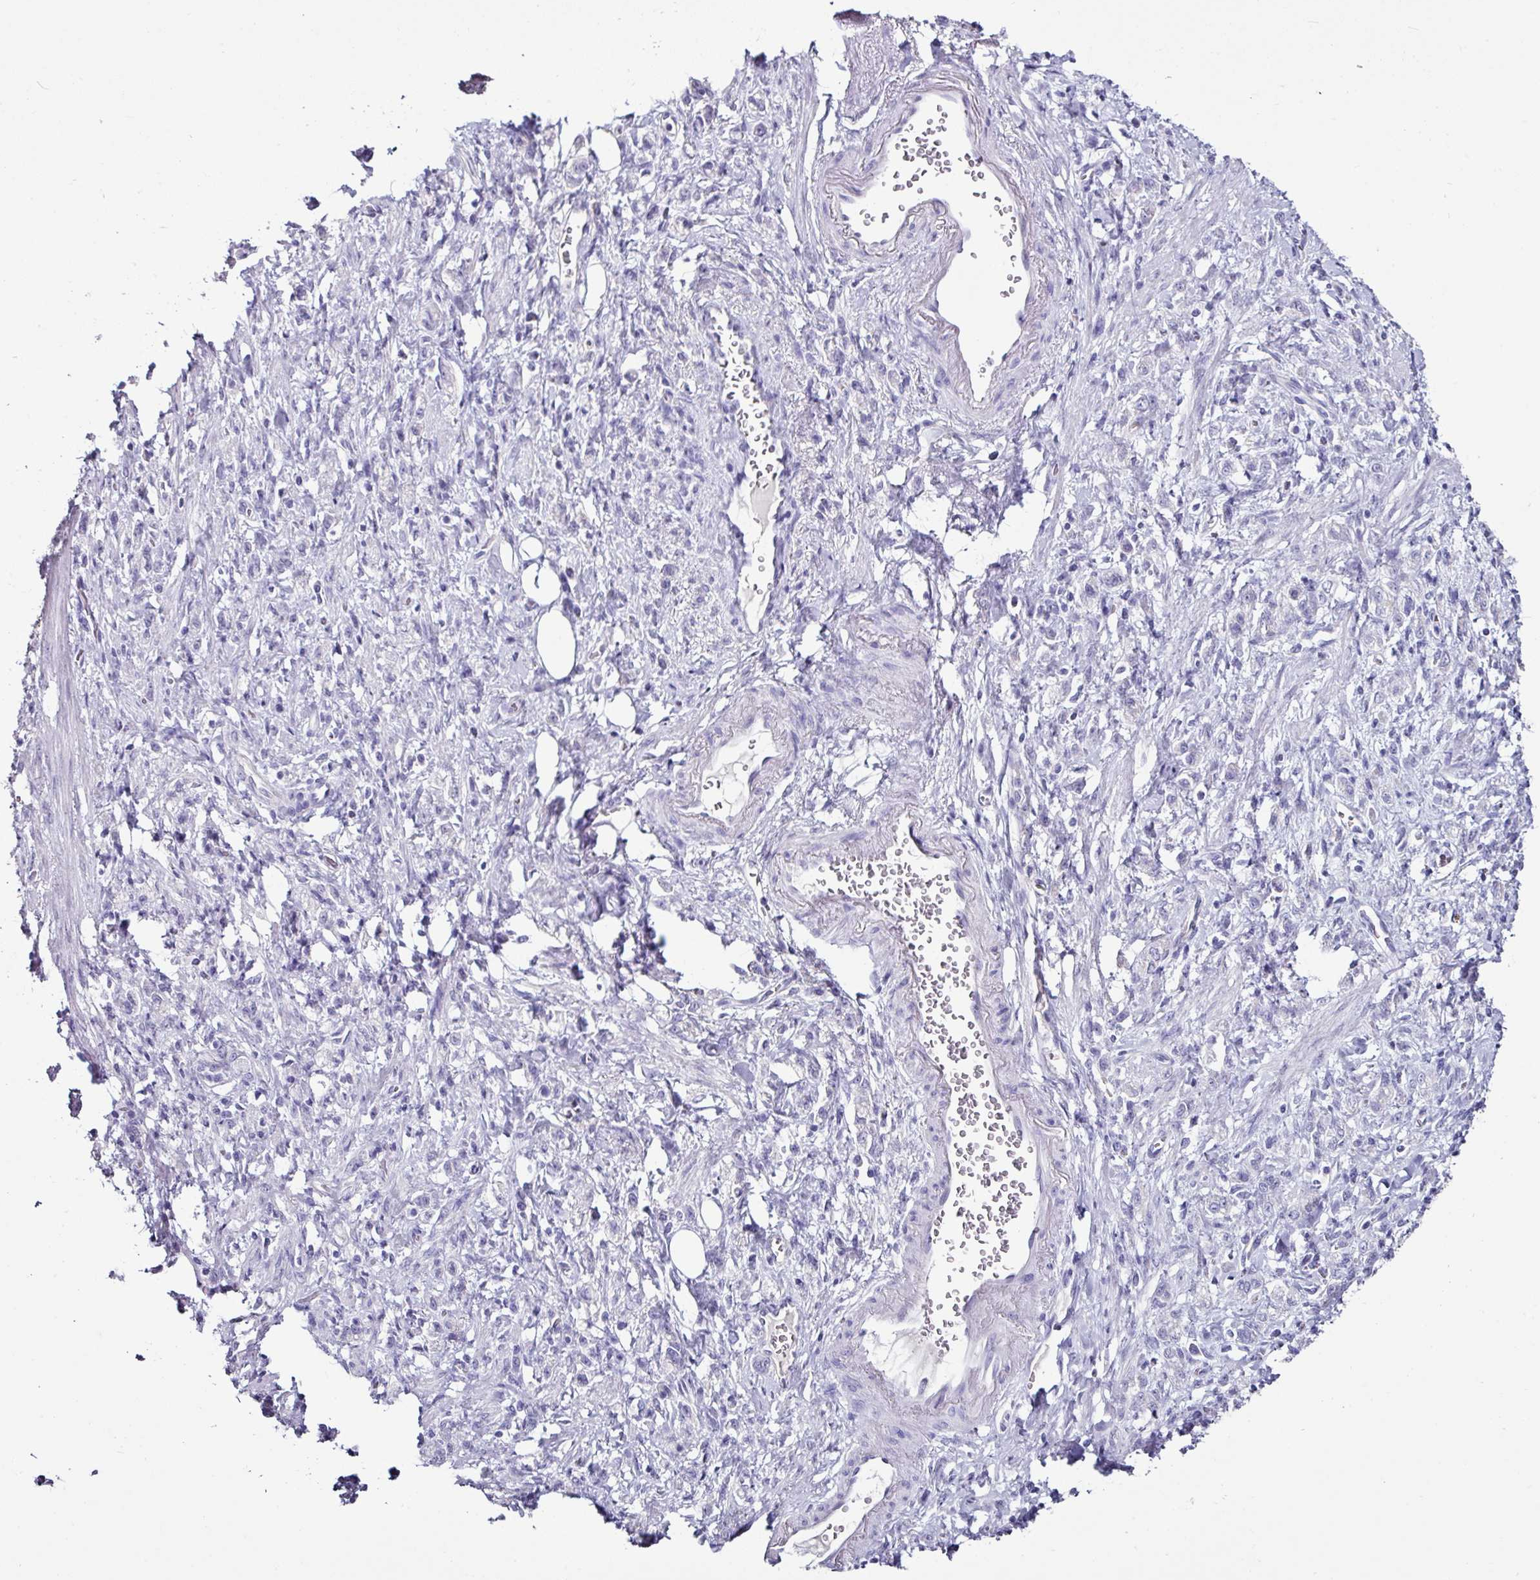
{"staining": {"intensity": "negative", "quantity": "none", "location": "none"}, "tissue": "stomach cancer", "cell_type": "Tumor cells", "image_type": "cancer", "snomed": [{"axis": "morphology", "description": "Adenocarcinoma, NOS"}, {"axis": "topography", "description": "Stomach"}], "caption": "A photomicrograph of adenocarcinoma (stomach) stained for a protein reveals no brown staining in tumor cells. (Immunohistochemistry, brightfield microscopy, high magnification).", "gene": "GLP2R", "patient": {"sex": "male", "age": 77}}